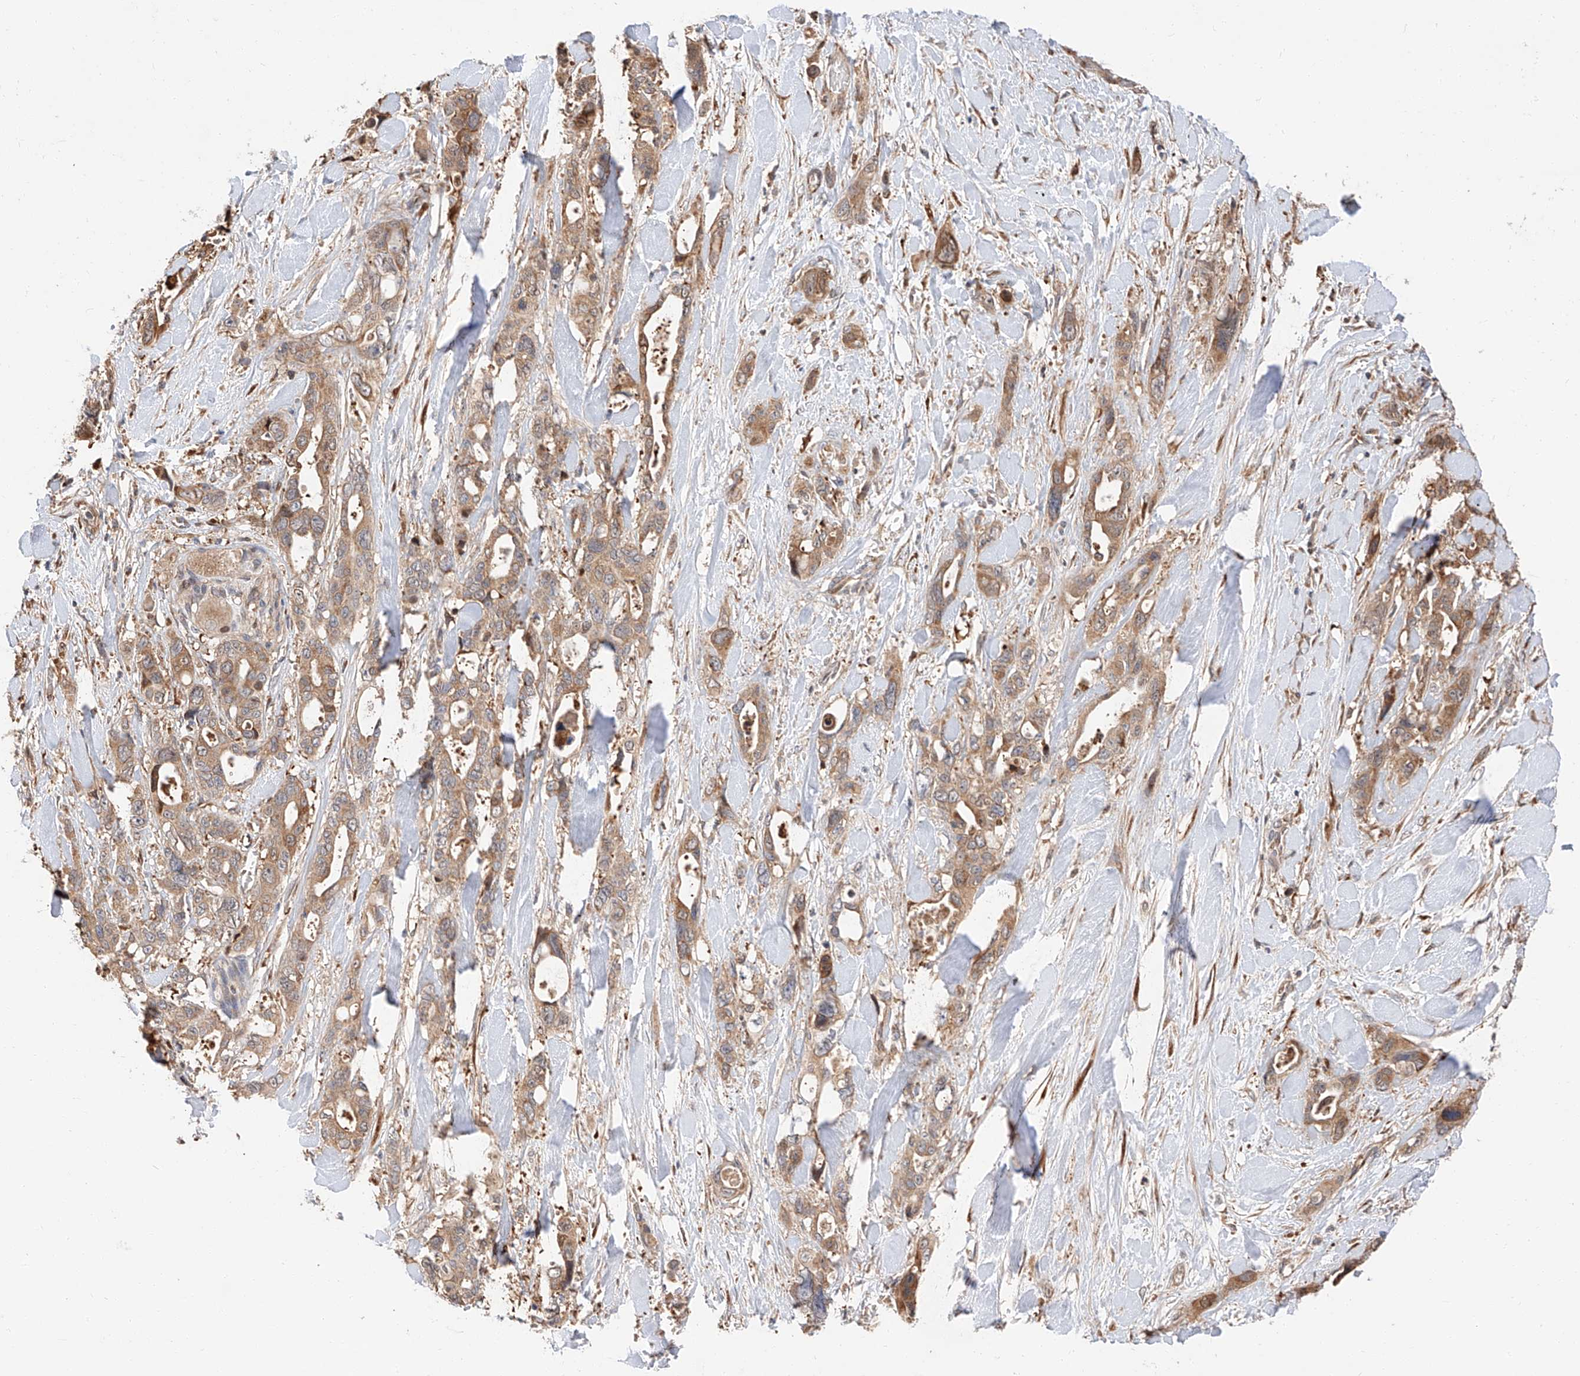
{"staining": {"intensity": "moderate", "quantity": ">75%", "location": "cytoplasmic/membranous"}, "tissue": "pancreatic cancer", "cell_type": "Tumor cells", "image_type": "cancer", "snomed": [{"axis": "morphology", "description": "Adenocarcinoma, NOS"}, {"axis": "topography", "description": "Pancreas"}], "caption": "Immunohistochemistry micrograph of neoplastic tissue: human pancreatic cancer stained using immunohistochemistry (IHC) displays medium levels of moderate protein expression localized specifically in the cytoplasmic/membranous of tumor cells, appearing as a cytoplasmic/membranous brown color.", "gene": "DIRAS3", "patient": {"sex": "male", "age": 46}}